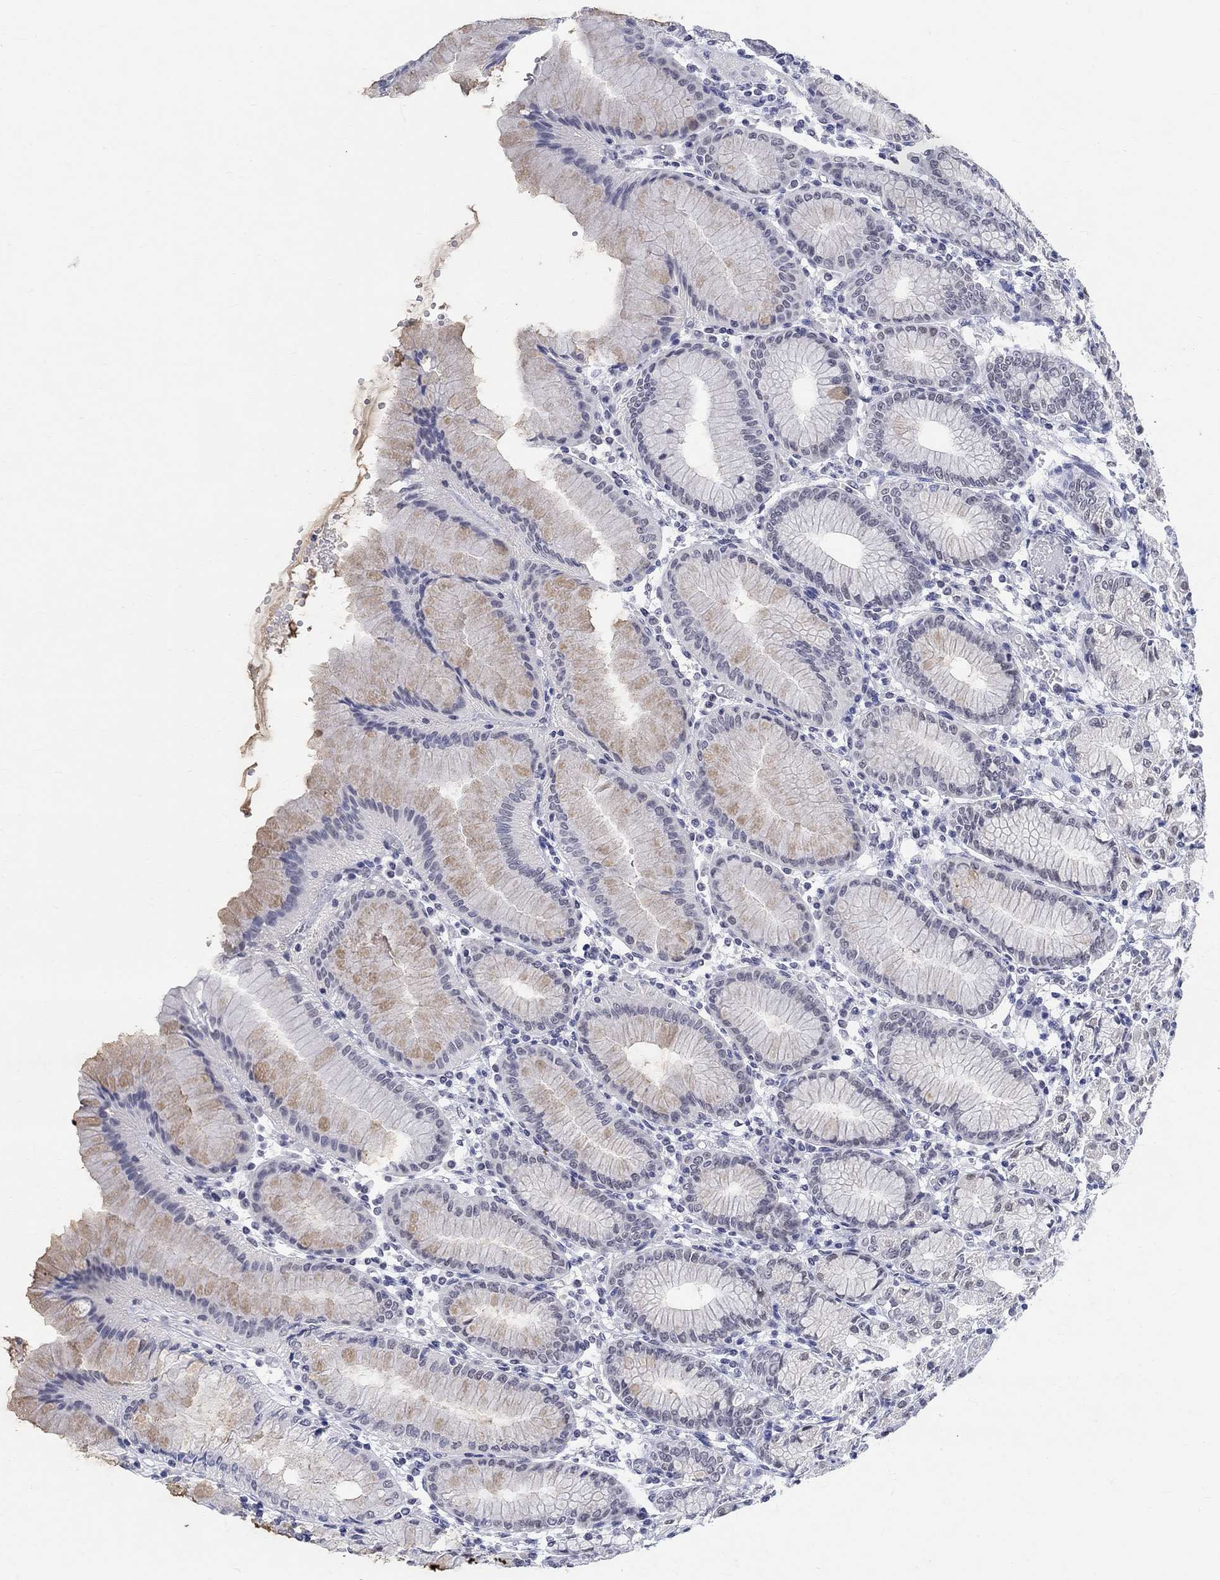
{"staining": {"intensity": "weak", "quantity": "<25%", "location": "cytoplasmic/membranous"}, "tissue": "stomach", "cell_type": "Glandular cells", "image_type": "normal", "snomed": [{"axis": "morphology", "description": "Normal tissue, NOS"}, {"axis": "topography", "description": "Skeletal muscle"}, {"axis": "topography", "description": "Stomach"}], "caption": "Unremarkable stomach was stained to show a protein in brown. There is no significant positivity in glandular cells. (DAB immunohistochemistry (IHC), high magnification).", "gene": "ANKS1B", "patient": {"sex": "female", "age": 57}}